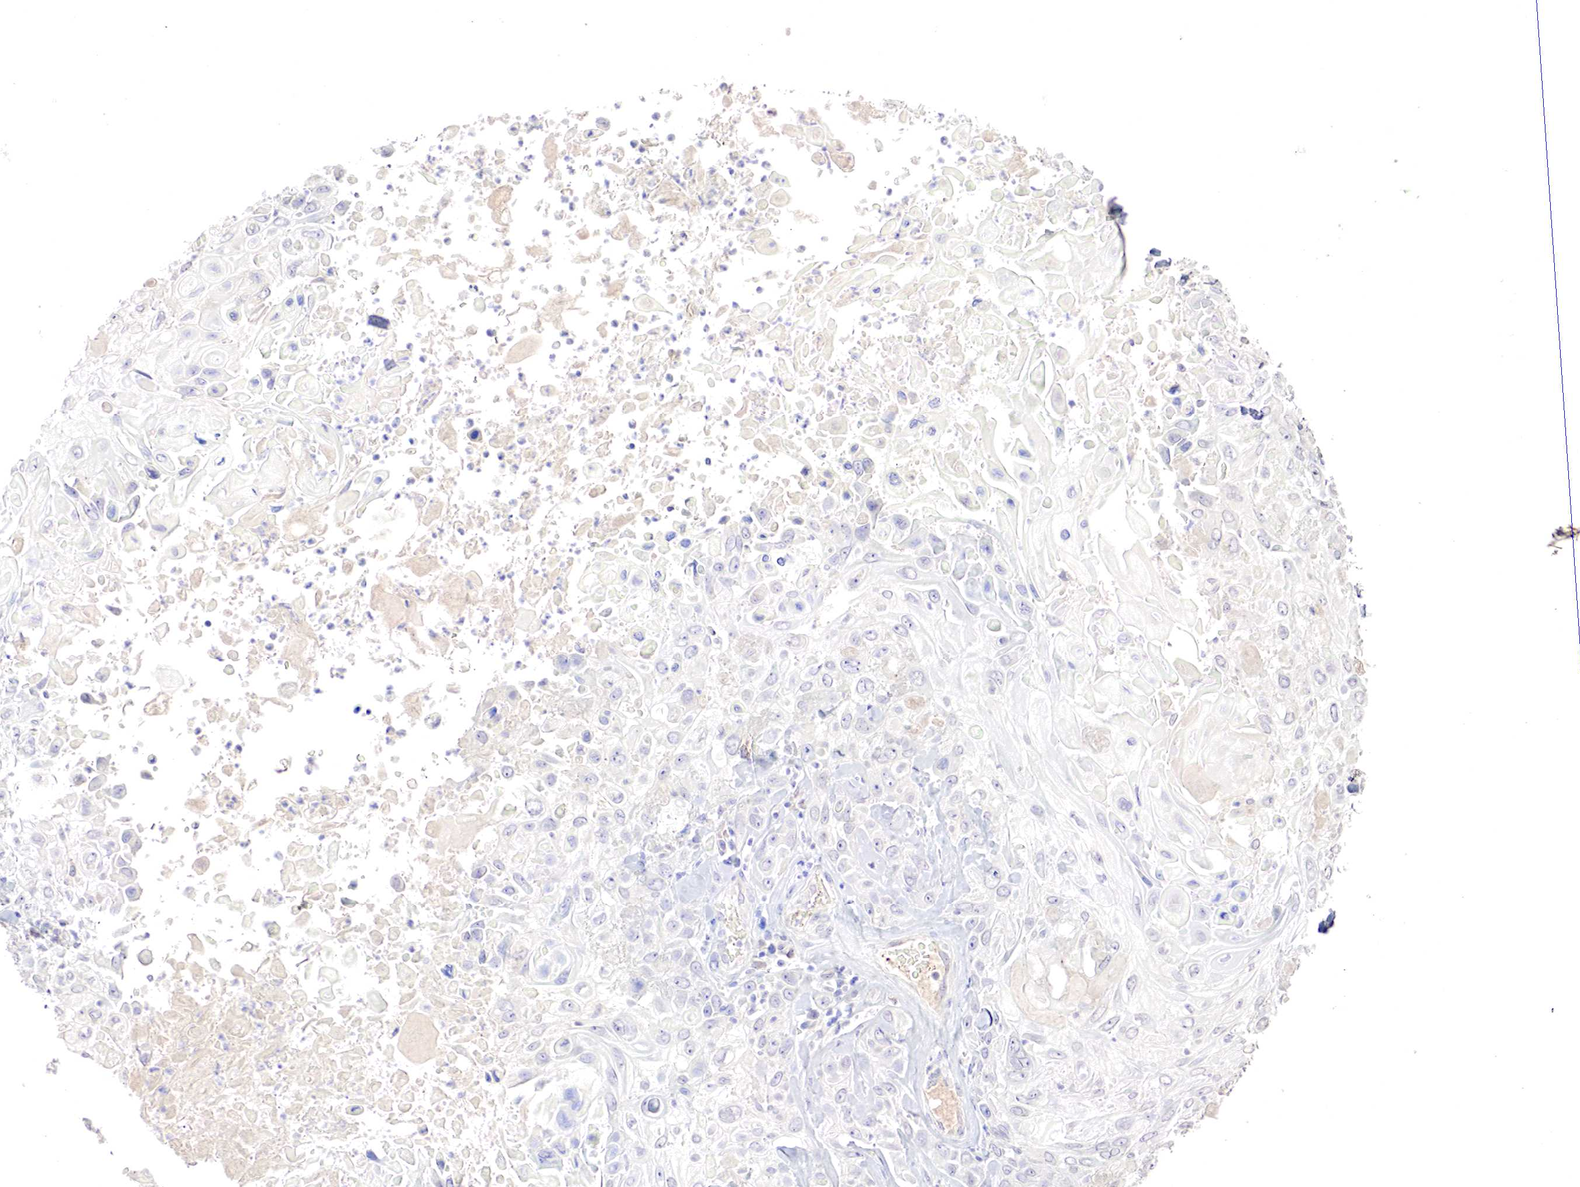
{"staining": {"intensity": "negative", "quantity": "none", "location": "none"}, "tissue": "skin cancer", "cell_type": "Tumor cells", "image_type": "cancer", "snomed": [{"axis": "morphology", "description": "Squamous cell carcinoma, NOS"}, {"axis": "topography", "description": "Skin"}], "caption": "Tumor cells are negative for brown protein staining in squamous cell carcinoma (skin).", "gene": "GATA1", "patient": {"sex": "male", "age": 84}}